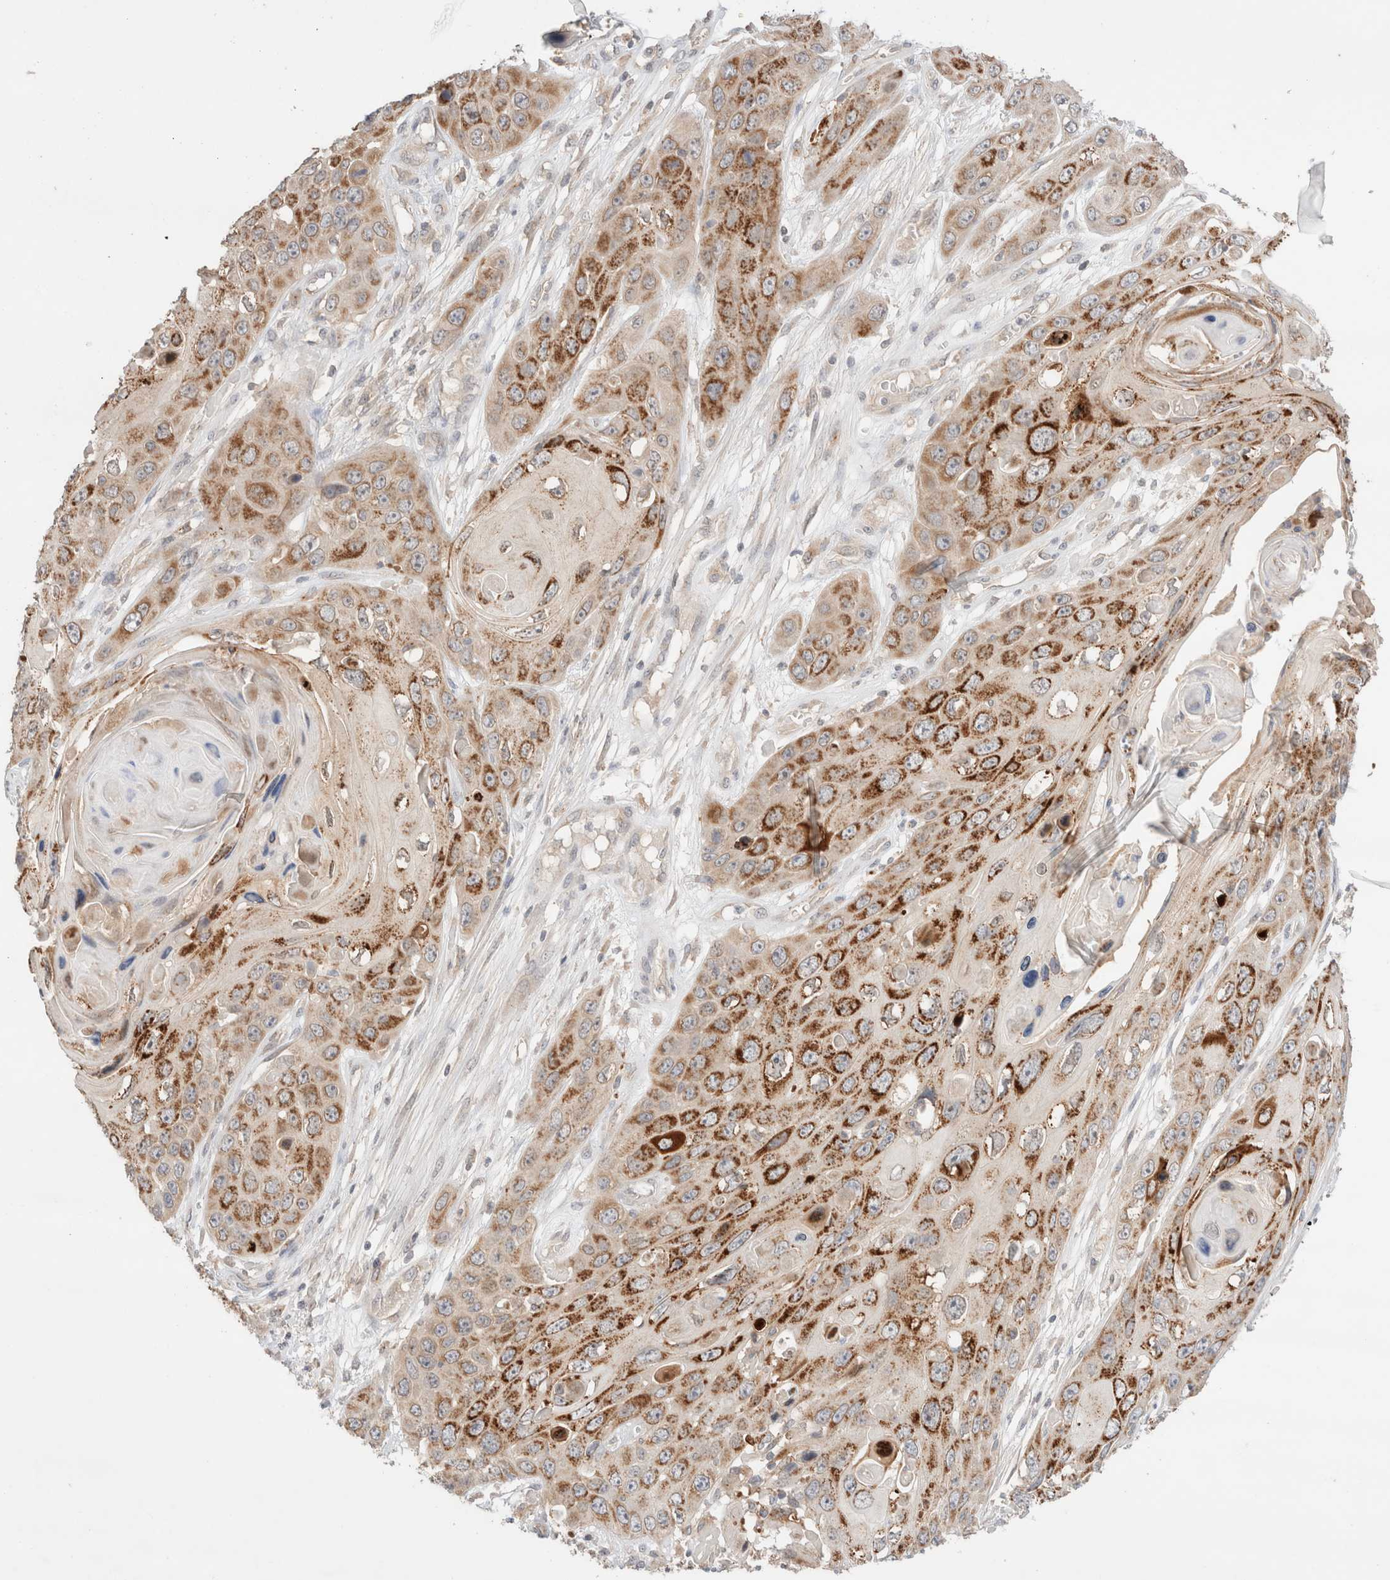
{"staining": {"intensity": "moderate", "quantity": ">75%", "location": "cytoplasmic/membranous"}, "tissue": "skin cancer", "cell_type": "Tumor cells", "image_type": "cancer", "snomed": [{"axis": "morphology", "description": "Squamous cell carcinoma, NOS"}, {"axis": "topography", "description": "Skin"}], "caption": "Tumor cells show medium levels of moderate cytoplasmic/membranous staining in approximately >75% of cells in skin cancer. The staining was performed using DAB, with brown indicating positive protein expression. Nuclei are stained blue with hematoxylin.", "gene": "TRIM41", "patient": {"sex": "male", "age": 55}}